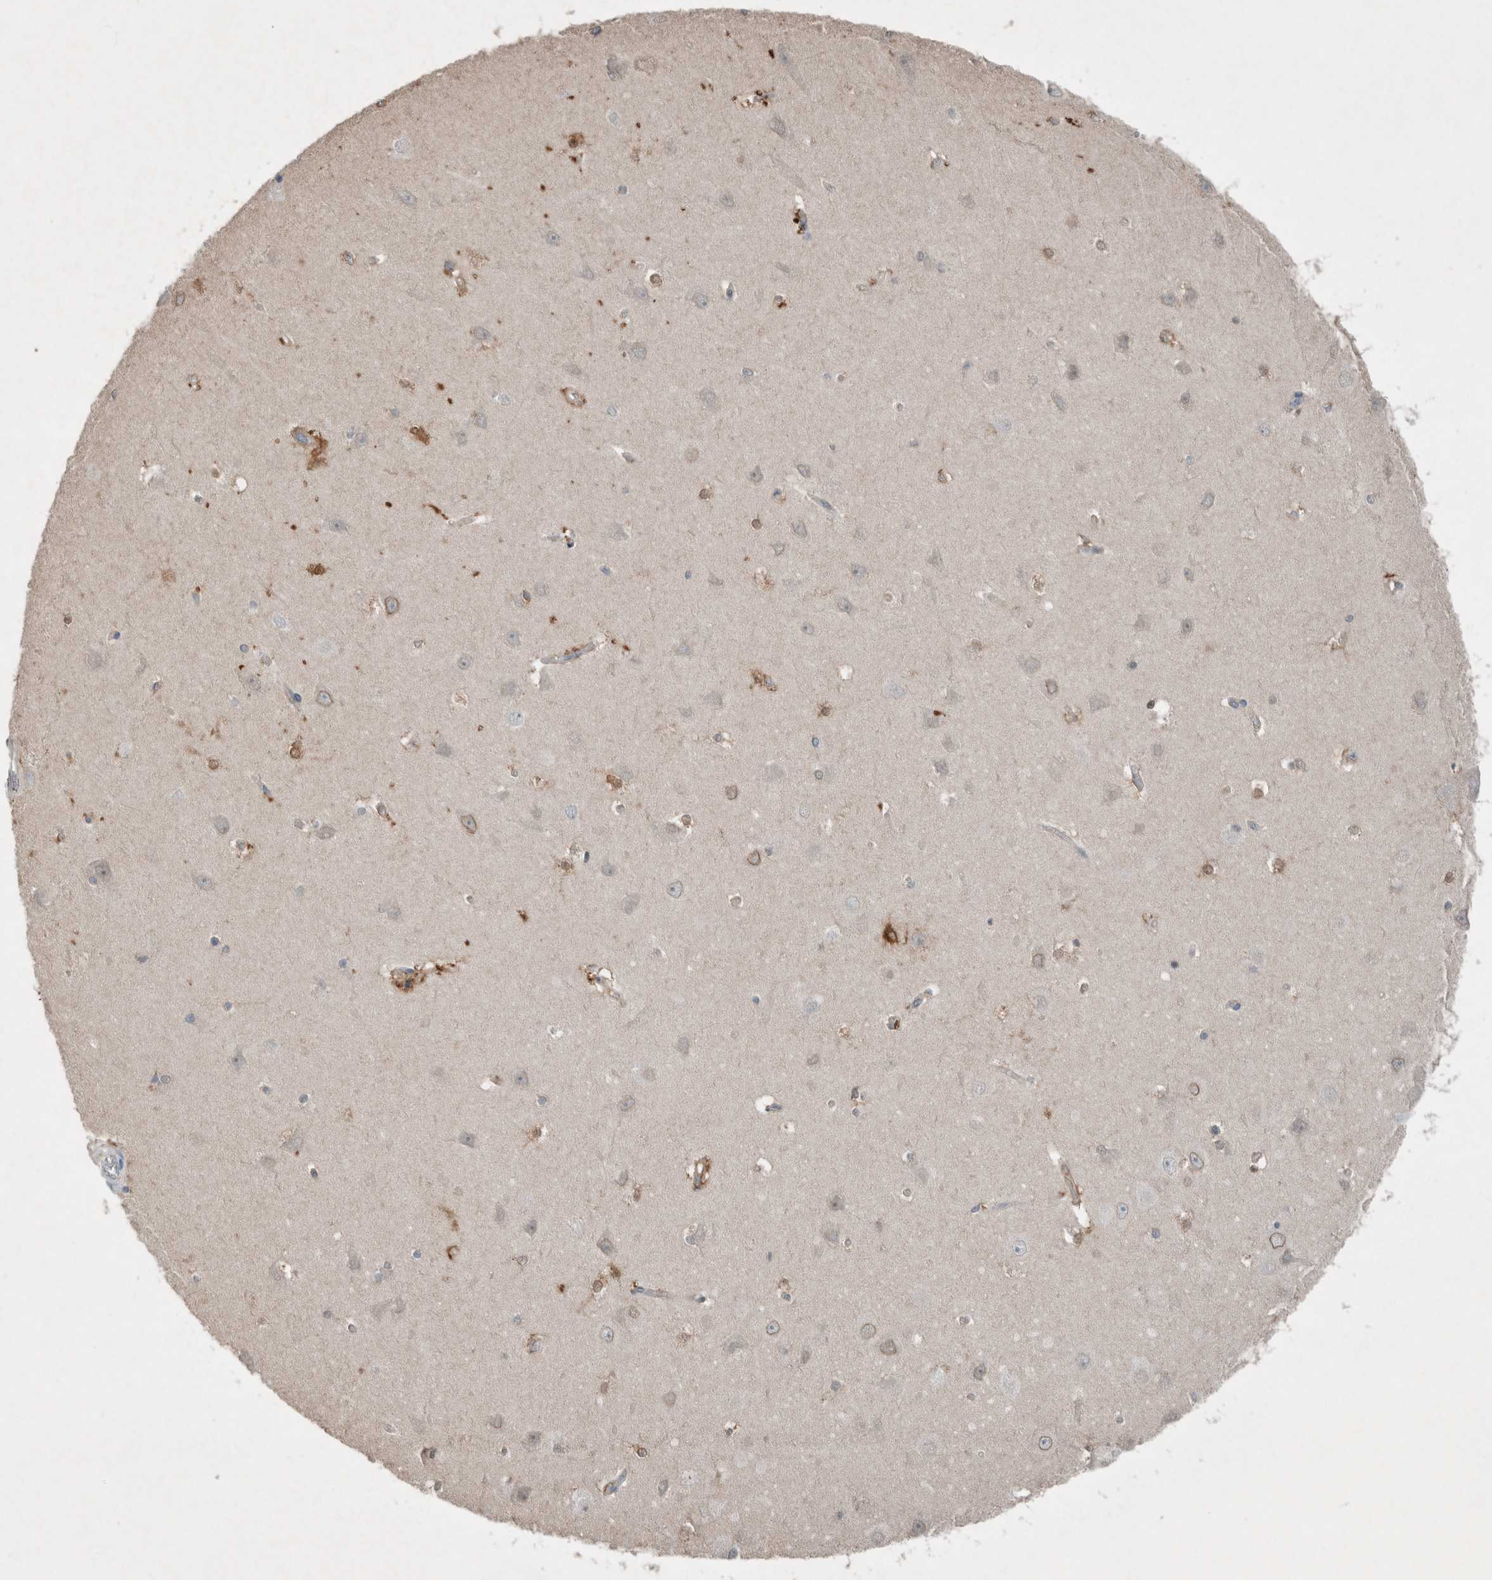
{"staining": {"intensity": "moderate", "quantity": "25%-75%", "location": "cytoplasmic/membranous,nuclear"}, "tissue": "hippocampus", "cell_type": "Glial cells", "image_type": "normal", "snomed": [{"axis": "morphology", "description": "Normal tissue, NOS"}, {"axis": "topography", "description": "Hippocampus"}], "caption": "The immunohistochemical stain highlights moderate cytoplasmic/membranous,nuclear positivity in glial cells of benign hippocampus. Using DAB (brown) and hematoxylin (blue) stains, captured at high magnification using brightfield microscopy.", "gene": "ENSG00000285245", "patient": {"sex": "male", "age": 45}}